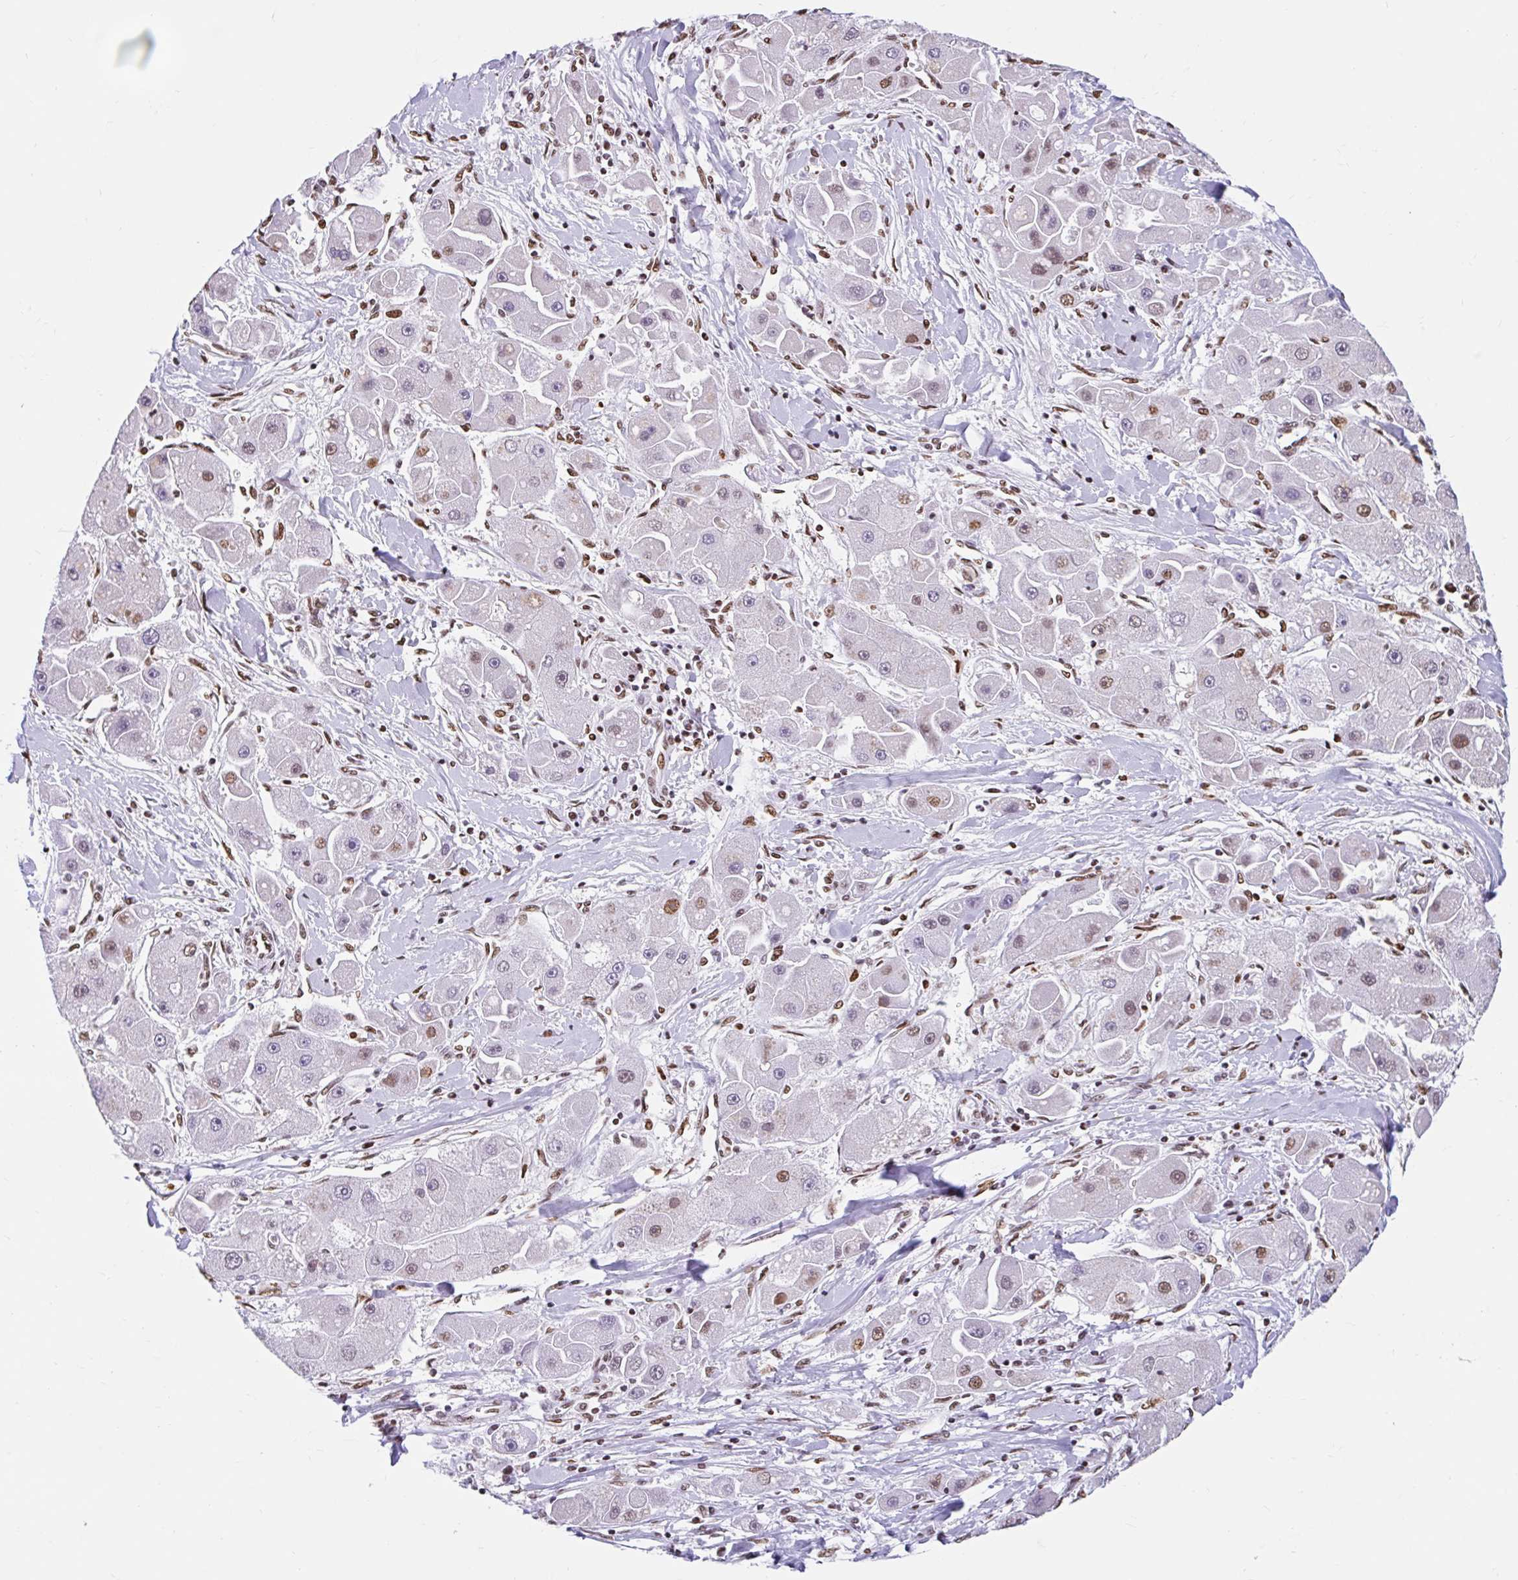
{"staining": {"intensity": "moderate", "quantity": "25%-75%", "location": "nuclear"}, "tissue": "liver cancer", "cell_type": "Tumor cells", "image_type": "cancer", "snomed": [{"axis": "morphology", "description": "Carcinoma, Hepatocellular, NOS"}, {"axis": "topography", "description": "Liver"}], "caption": "Moderate nuclear protein staining is seen in about 25%-75% of tumor cells in hepatocellular carcinoma (liver). (DAB (3,3'-diaminobenzidine) = brown stain, brightfield microscopy at high magnification).", "gene": "KHDRBS1", "patient": {"sex": "male", "age": 24}}